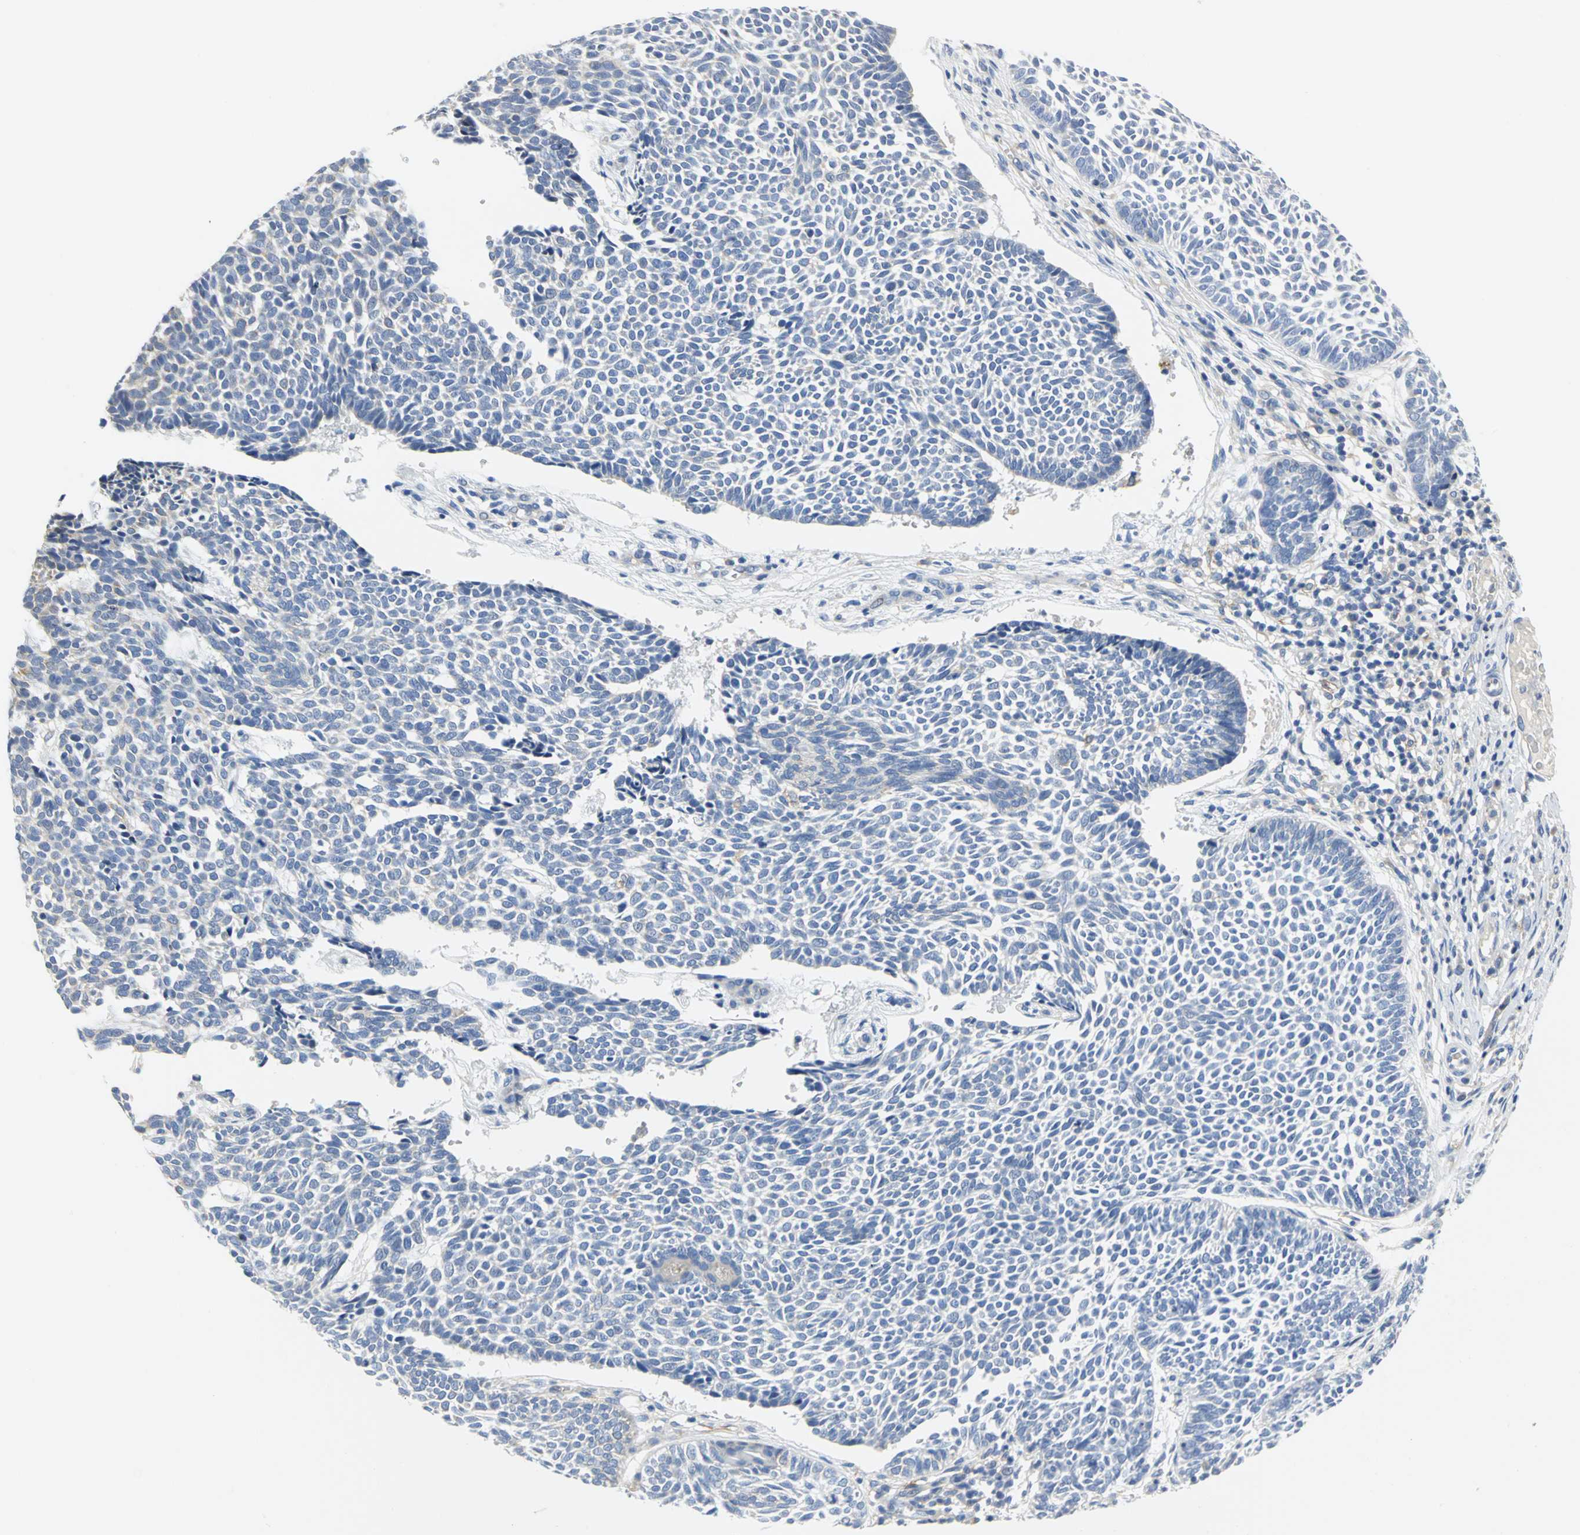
{"staining": {"intensity": "negative", "quantity": "none", "location": "none"}, "tissue": "skin cancer", "cell_type": "Tumor cells", "image_type": "cancer", "snomed": [{"axis": "morphology", "description": "Normal tissue, NOS"}, {"axis": "morphology", "description": "Basal cell carcinoma"}, {"axis": "topography", "description": "Skin"}], "caption": "Human skin basal cell carcinoma stained for a protein using immunohistochemistry reveals no staining in tumor cells.", "gene": "GNRH2", "patient": {"sex": "male", "age": 87}}